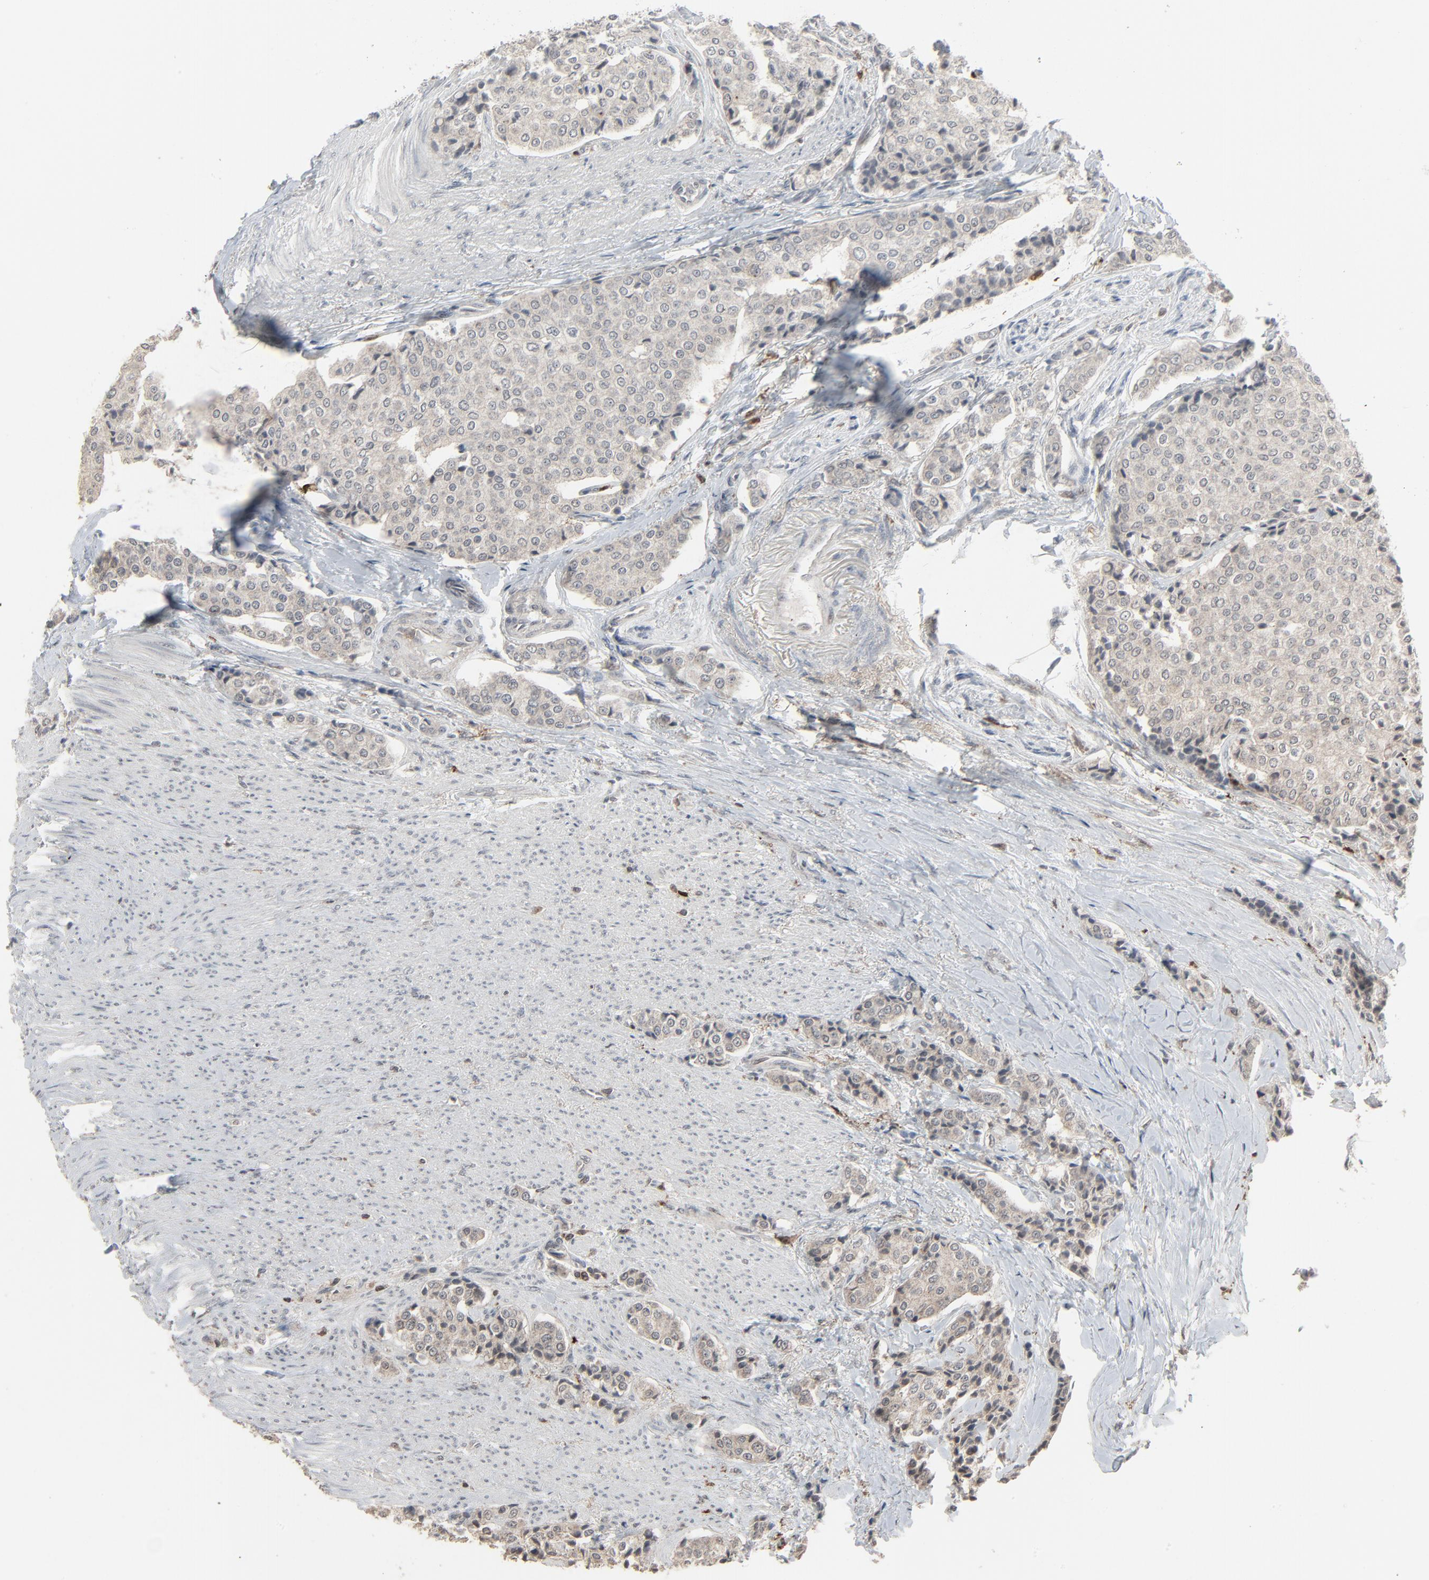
{"staining": {"intensity": "weak", "quantity": ">75%", "location": "cytoplasmic/membranous"}, "tissue": "carcinoid", "cell_type": "Tumor cells", "image_type": "cancer", "snomed": [{"axis": "morphology", "description": "Carcinoid, malignant, NOS"}, {"axis": "topography", "description": "Colon"}], "caption": "A photomicrograph of carcinoid stained for a protein shows weak cytoplasmic/membranous brown staining in tumor cells.", "gene": "DOCK8", "patient": {"sex": "female", "age": 61}}